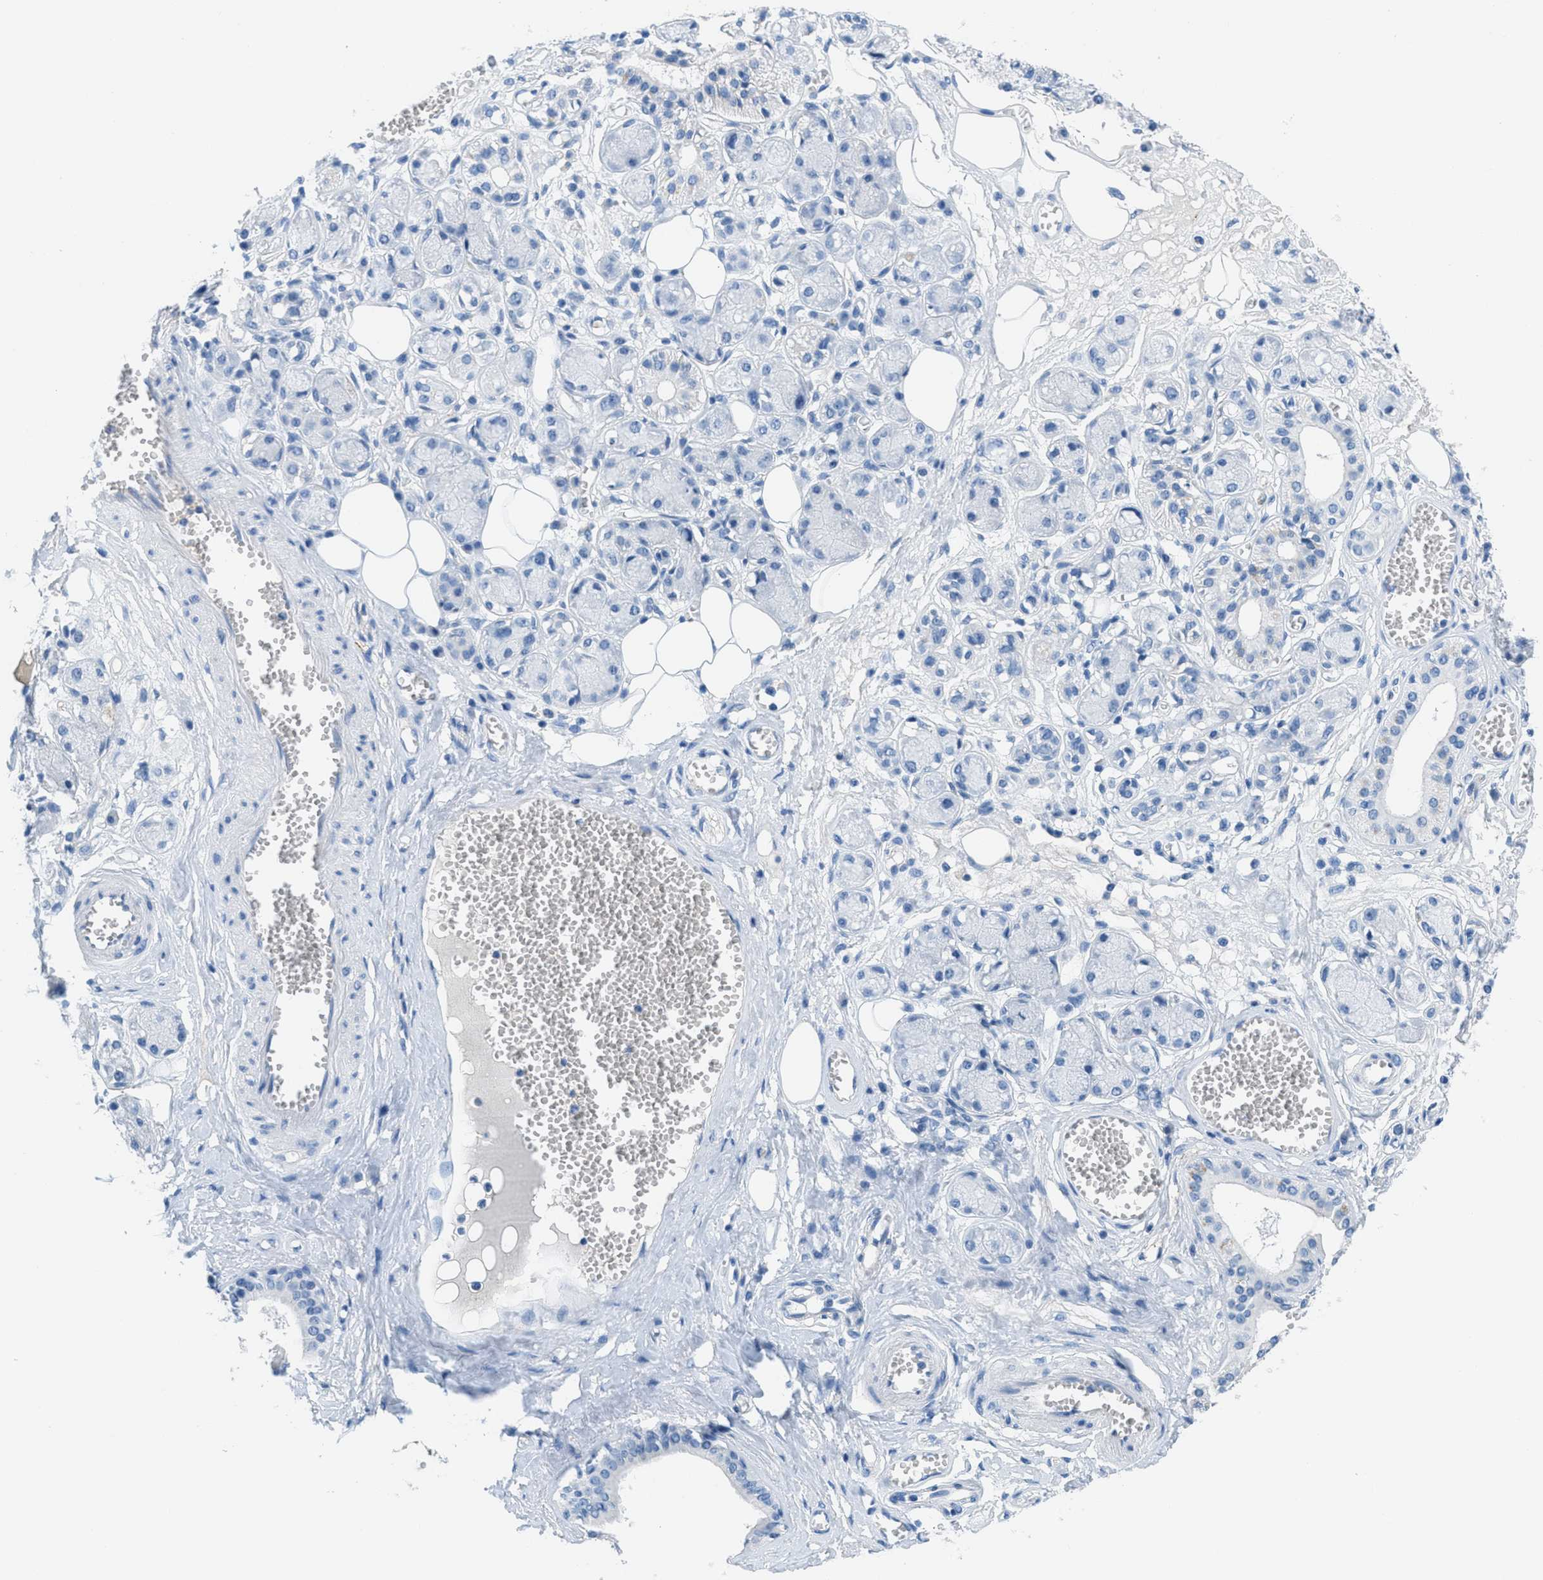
{"staining": {"intensity": "negative", "quantity": "none", "location": "none"}, "tissue": "adipose tissue", "cell_type": "Adipocytes", "image_type": "normal", "snomed": [{"axis": "morphology", "description": "Normal tissue, NOS"}, {"axis": "morphology", "description": "Inflammation, NOS"}, {"axis": "topography", "description": "Salivary gland"}, {"axis": "topography", "description": "Peripheral nerve tissue"}], "caption": "This histopathology image is of benign adipose tissue stained with immunohistochemistry (IHC) to label a protein in brown with the nuclei are counter-stained blue. There is no staining in adipocytes. The staining is performed using DAB brown chromogen with nuclei counter-stained in using hematoxylin.", "gene": "MGARP", "patient": {"sex": "female", "age": 75}}